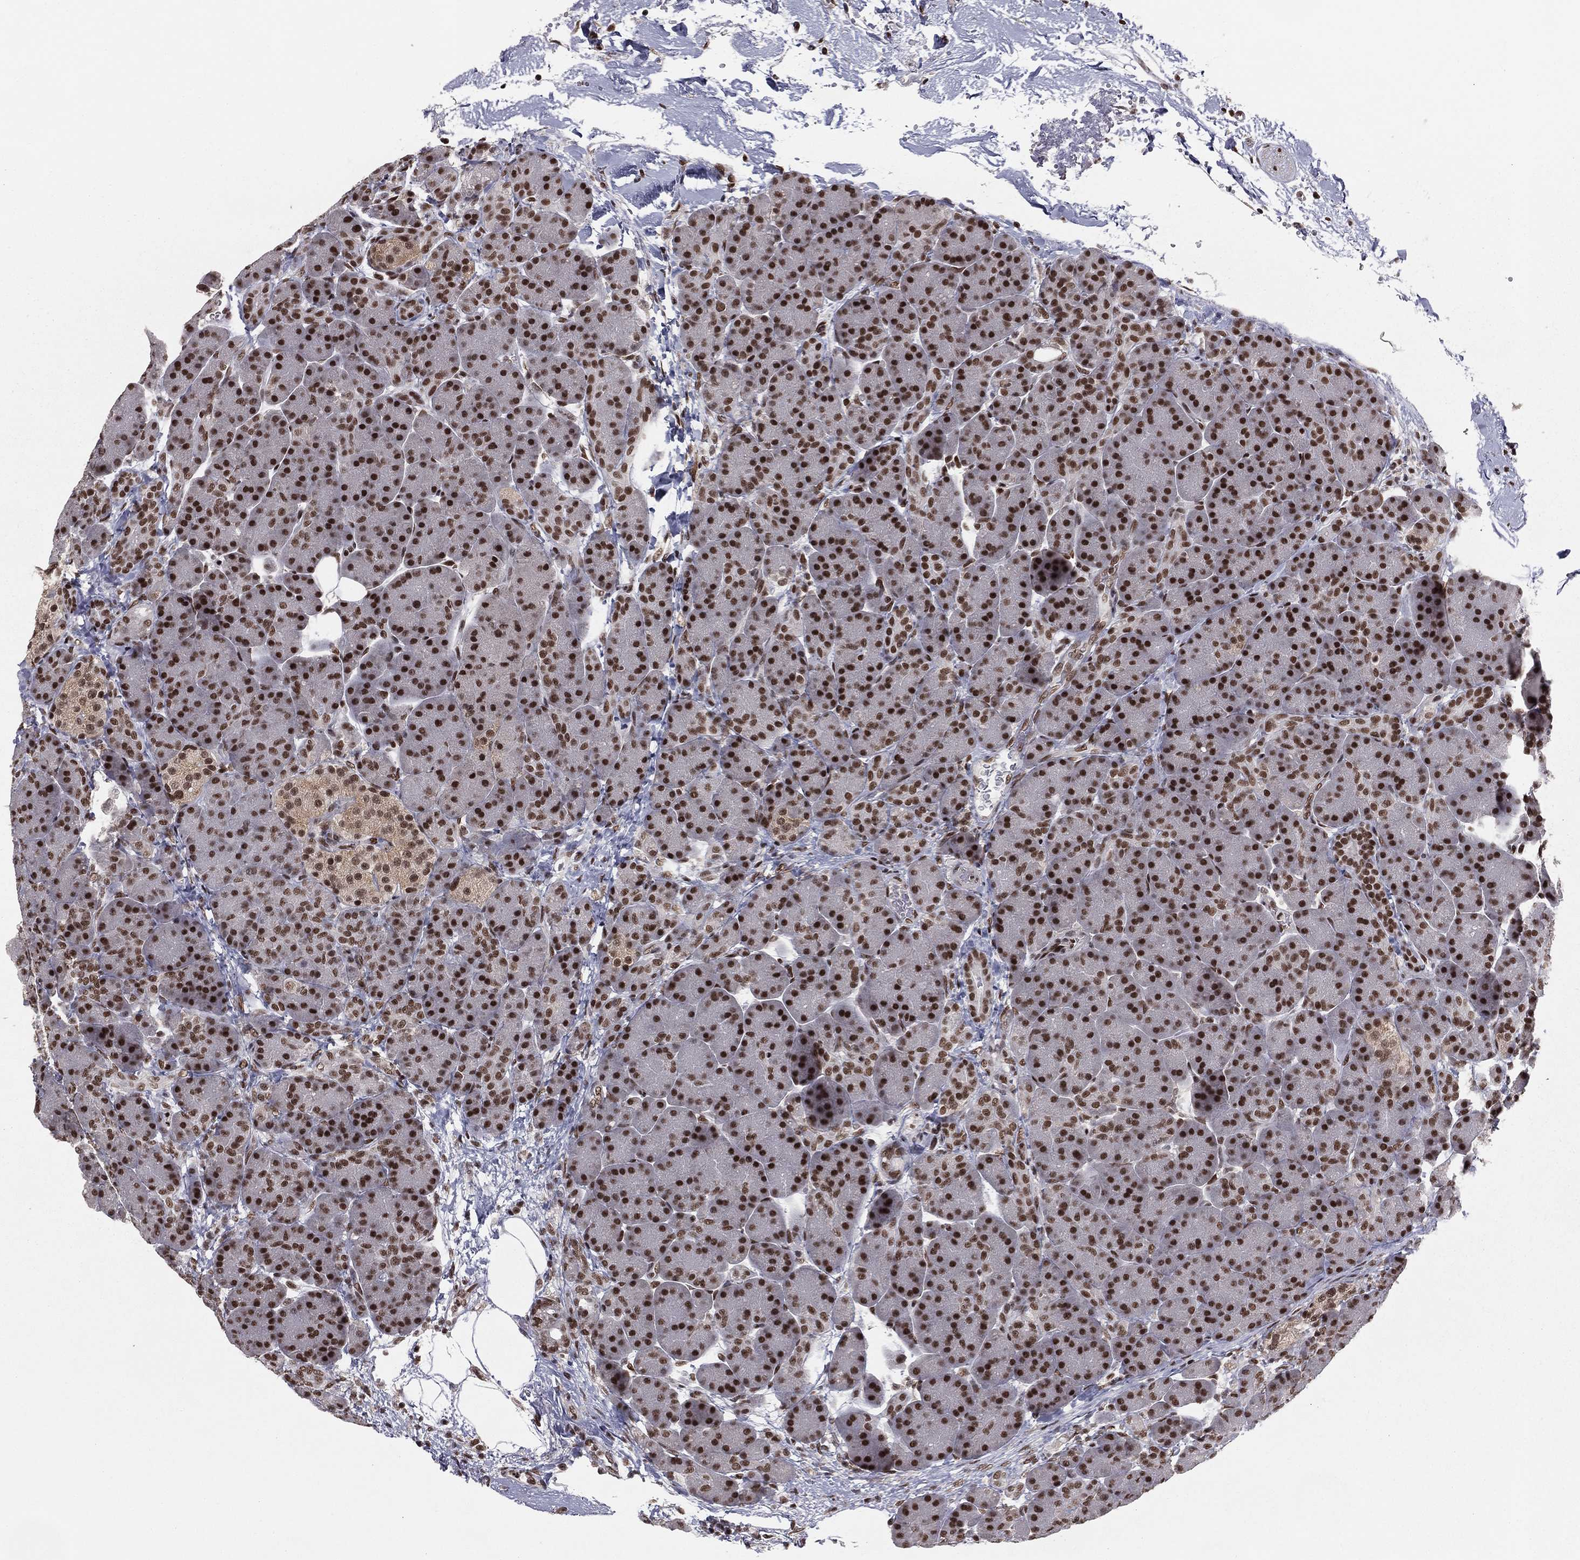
{"staining": {"intensity": "strong", "quantity": ">75%", "location": "nuclear"}, "tissue": "pancreas", "cell_type": "Exocrine glandular cells", "image_type": "normal", "snomed": [{"axis": "morphology", "description": "Normal tissue, NOS"}, {"axis": "topography", "description": "Pancreas"}], "caption": "A brown stain shows strong nuclear expression of a protein in exocrine glandular cells of normal human pancreas. Nuclei are stained in blue.", "gene": "NFYB", "patient": {"sex": "female", "age": 63}}